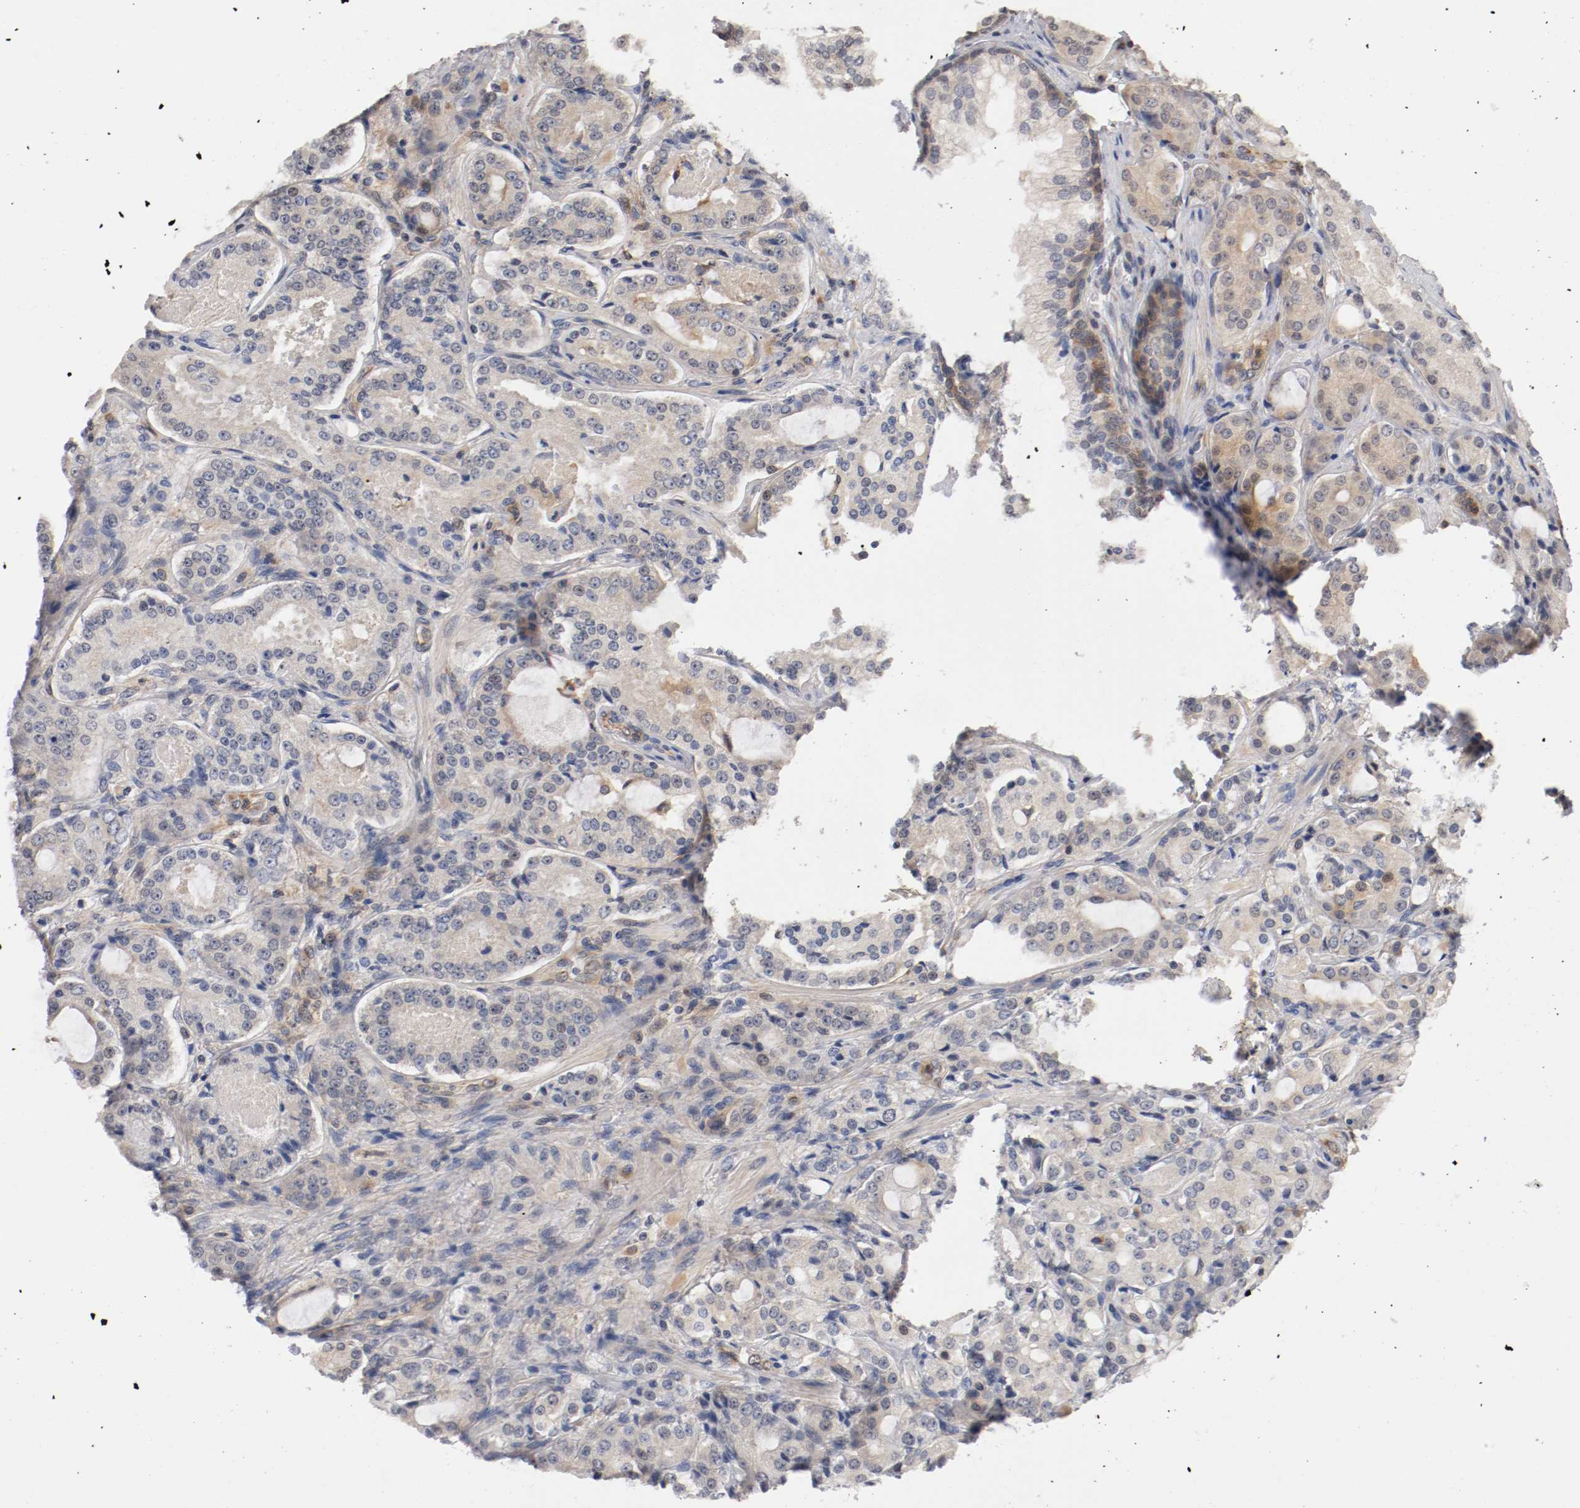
{"staining": {"intensity": "weak", "quantity": "25%-75%", "location": "cytoplasmic/membranous"}, "tissue": "prostate cancer", "cell_type": "Tumor cells", "image_type": "cancer", "snomed": [{"axis": "morphology", "description": "Adenocarcinoma, High grade"}, {"axis": "topography", "description": "Prostate"}], "caption": "Immunohistochemistry image of neoplastic tissue: high-grade adenocarcinoma (prostate) stained using immunohistochemistry (IHC) reveals low levels of weak protein expression localized specifically in the cytoplasmic/membranous of tumor cells, appearing as a cytoplasmic/membranous brown color.", "gene": "RBM23", "patient": {"sex": "male", "age": 72}}